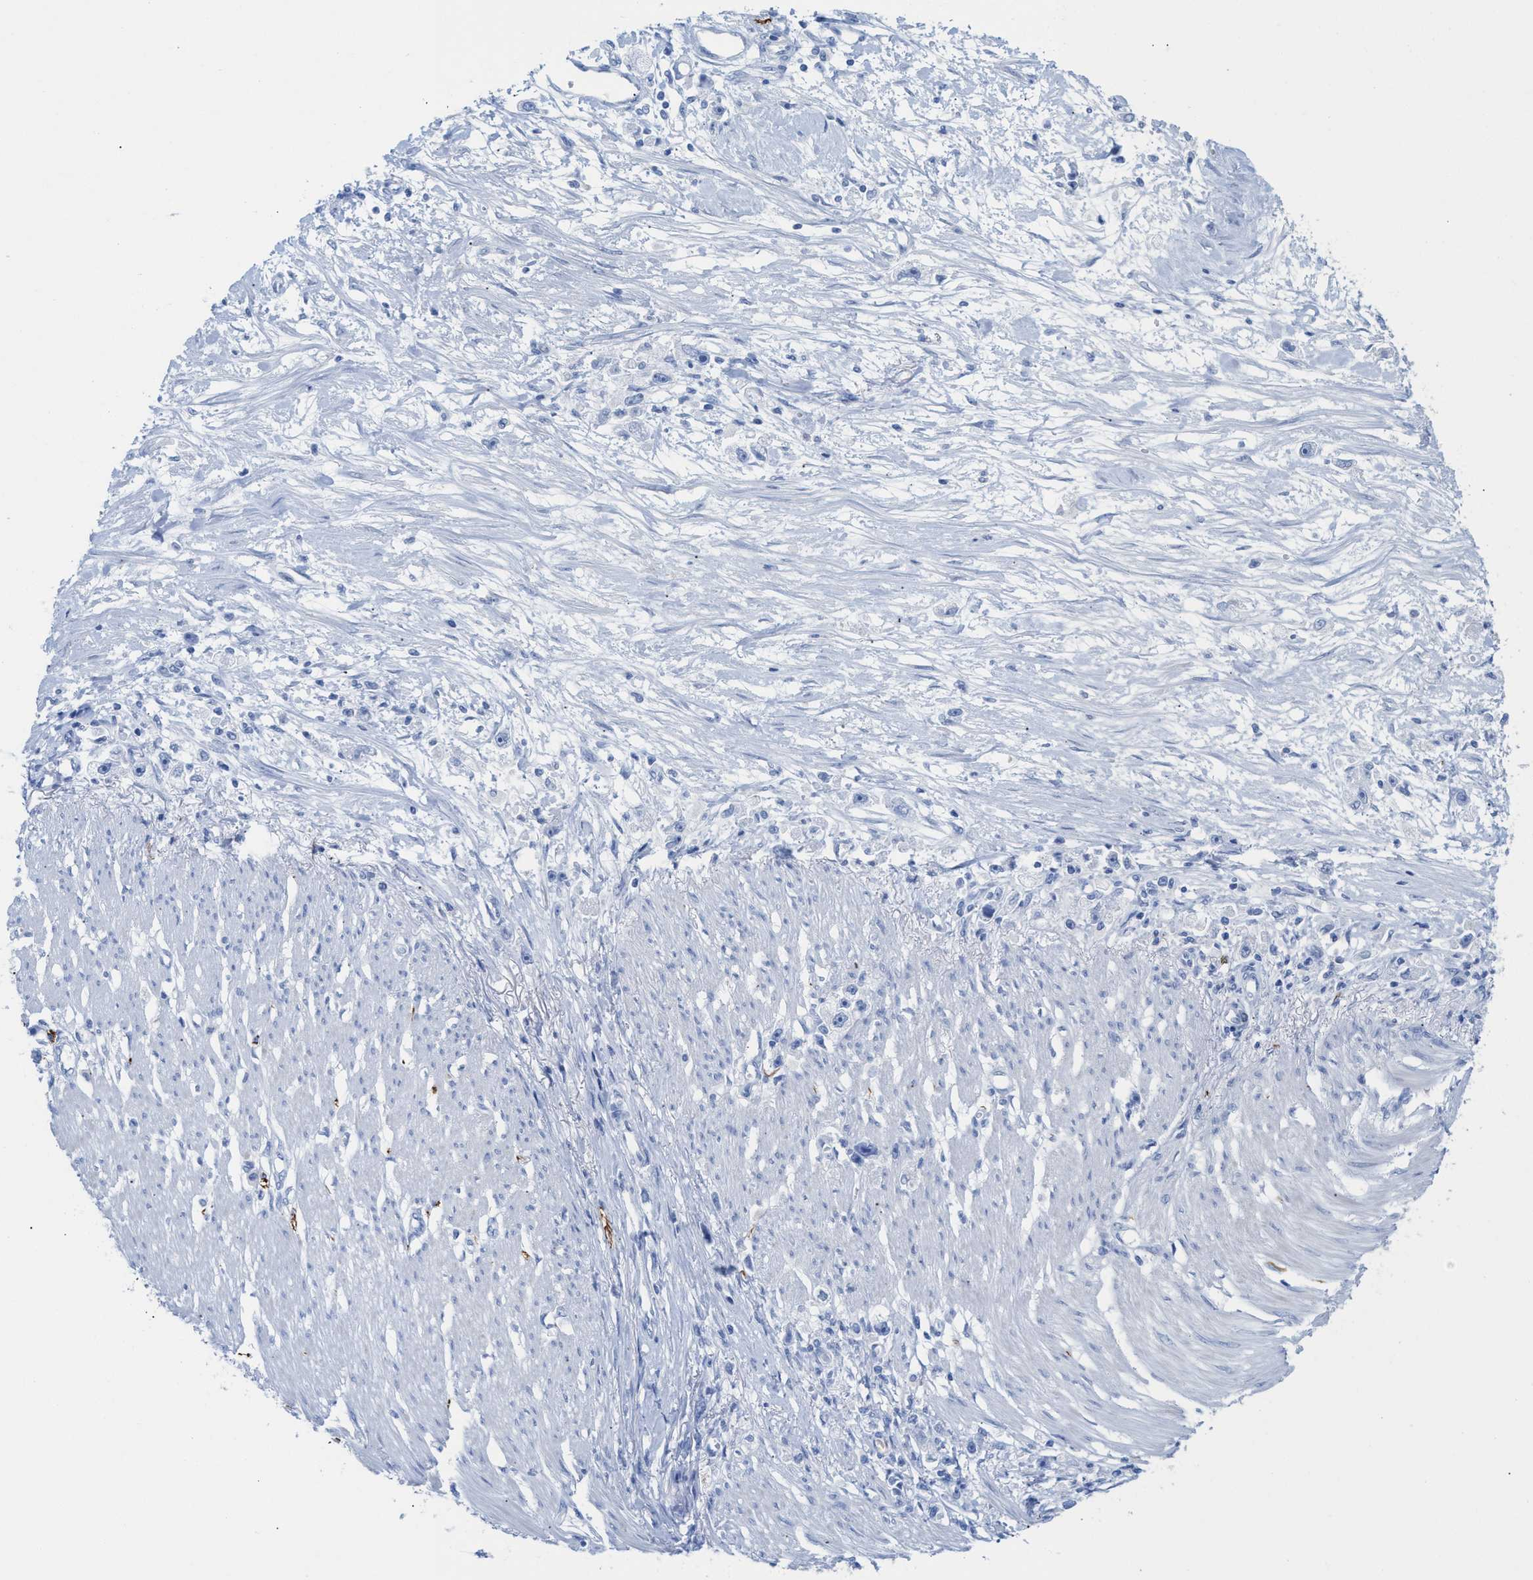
{"staining": {"intensity": "negative", "quantity": "none", "location": "none"}, "tissue": "stomach cancer", "cell_type": "Tumor cells", "image_type": "cancer", "snomed": [{"axis": "morphology", "description": "Adenocarcinoma, NOS"}, {"axis": "topography", "description": "Stomach"}], "caption": "This is an IHC histopathology image of stomach cancer. There is no positivity in tumor cells.", "gene": "ANKFN1", "patient": {"sex": "female", "age": 59}}